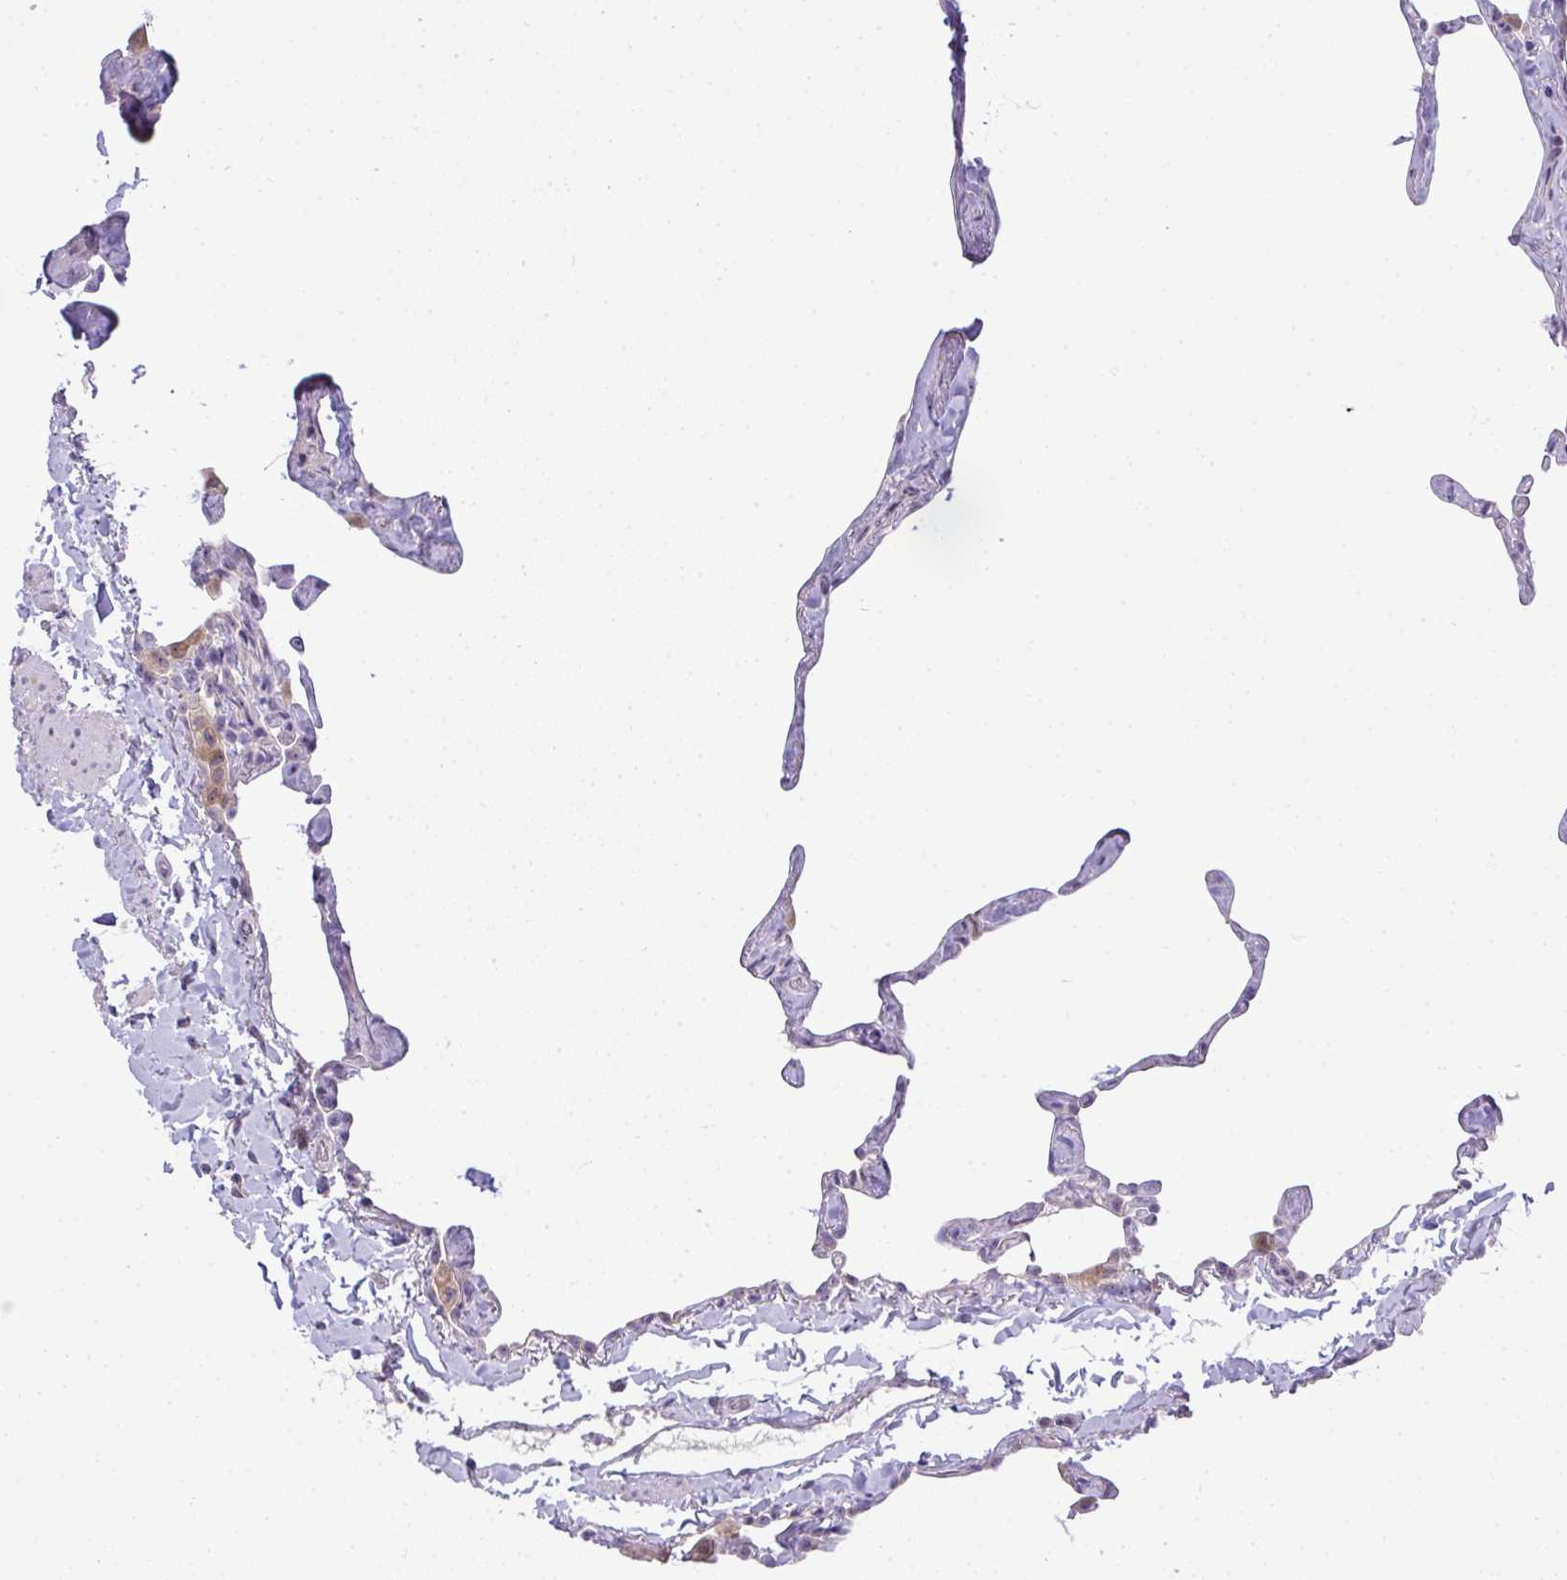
{"staining": {"intensity": "negative", "quantity": "none", "location": "none"}, "tissue": "lung", "cell_type": "Alveolar cells", "image_type": "normal", "snomed": [{"axis": "morphology", "description": "Normal tissue, NOS"}, {"axis": "topography", "description": "Lung"}], "caption": "Immunohistochemistry histopathology image of benign lung: lung stained with DAB reveals no significant protein positivity in alveolar cells.", "gene": "NT5C1A", "patient": {"sex": "male", "age": 65}}